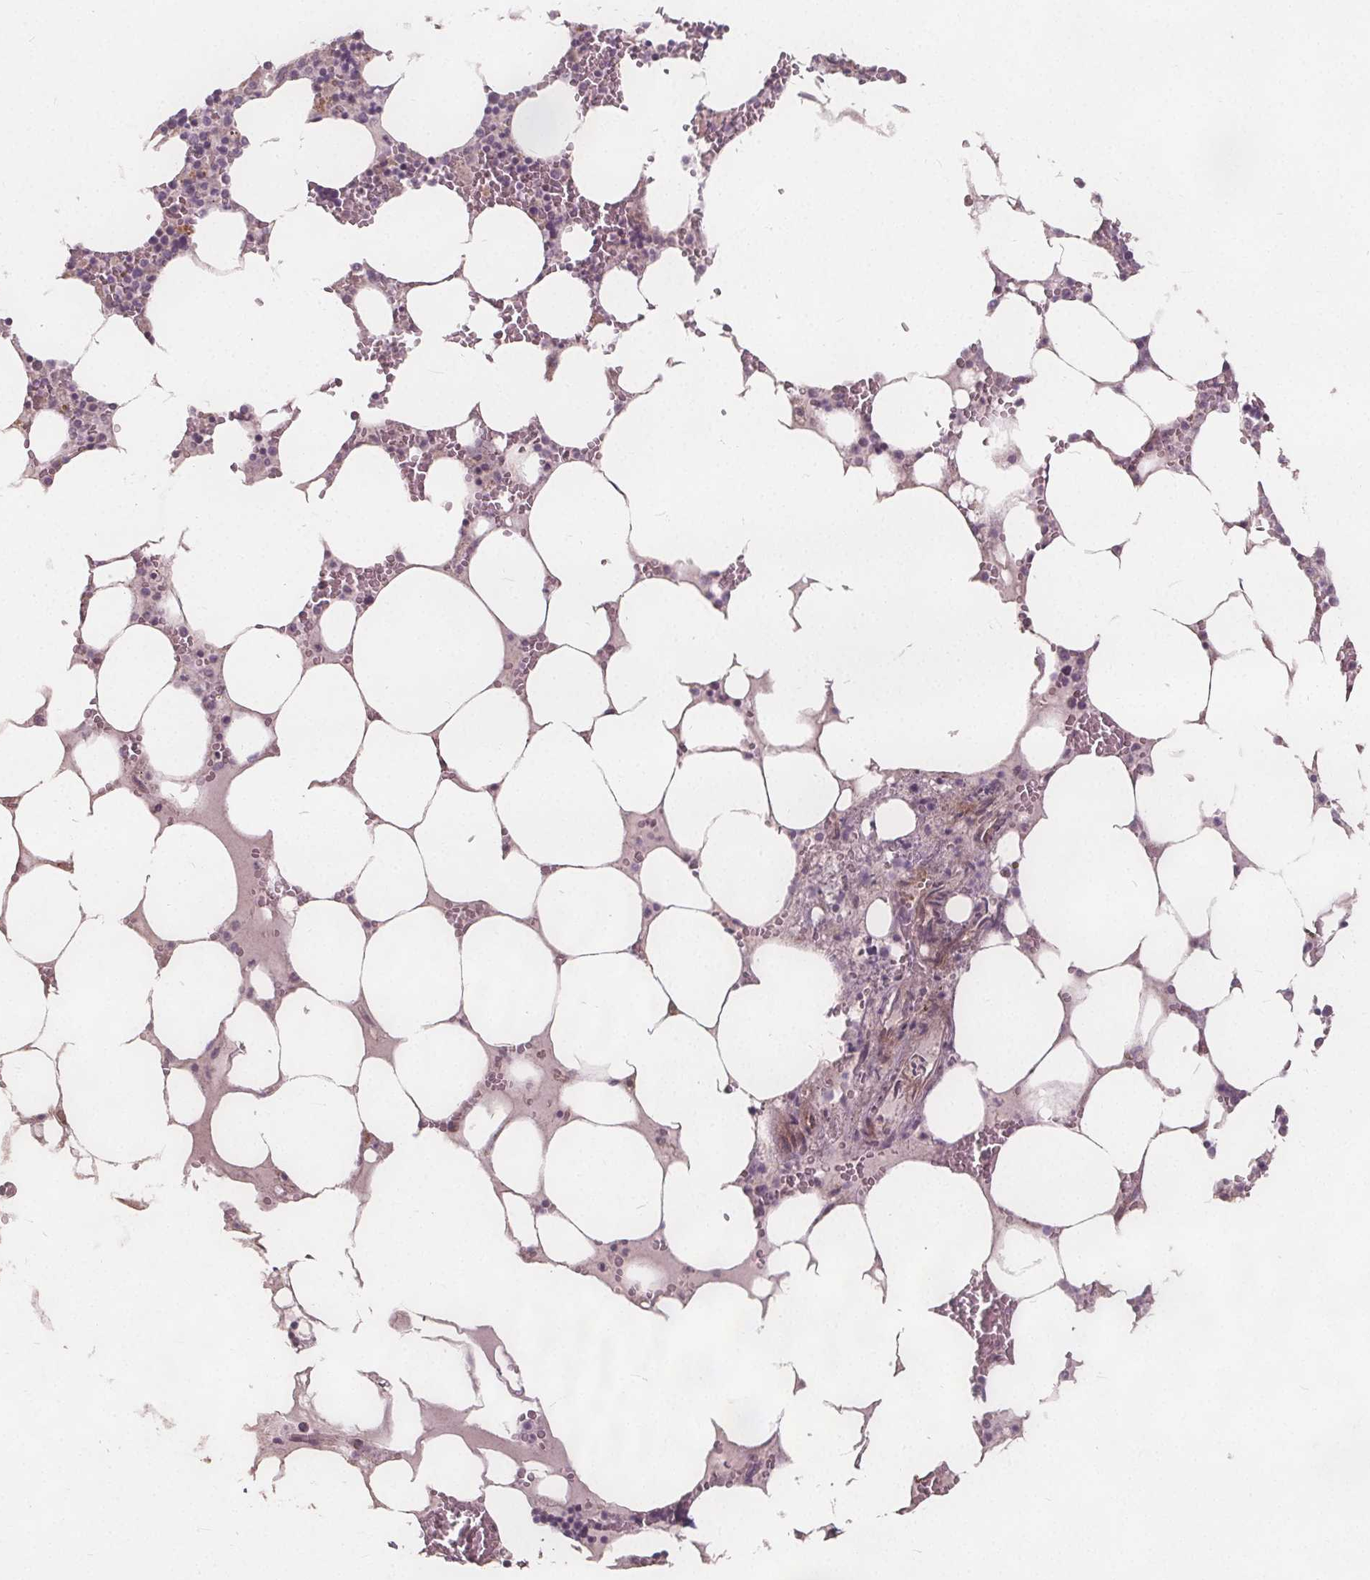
{"staining": {"intensity": "negative", "quantity": "none", "location": "none"}, "tissue": "bone marrow", "cell_type": "Hematopoietic cells", "image_type": "normal", "snomed": [{"axis": "morphology", "description": "Normal tissue, NOS"}, {"axis": "topography", "description": "Bone marrow"}], "caption": "Immunohistochemistry (IHC) histopathology image of benign bone marrow: human bone marrow stained with DAB (3,3'-diaminobenzidine) displays no significant protein staining in hematopoietic cells.", "gene": "PTPRT", "patient": {"sex": "male", "age": 64}}